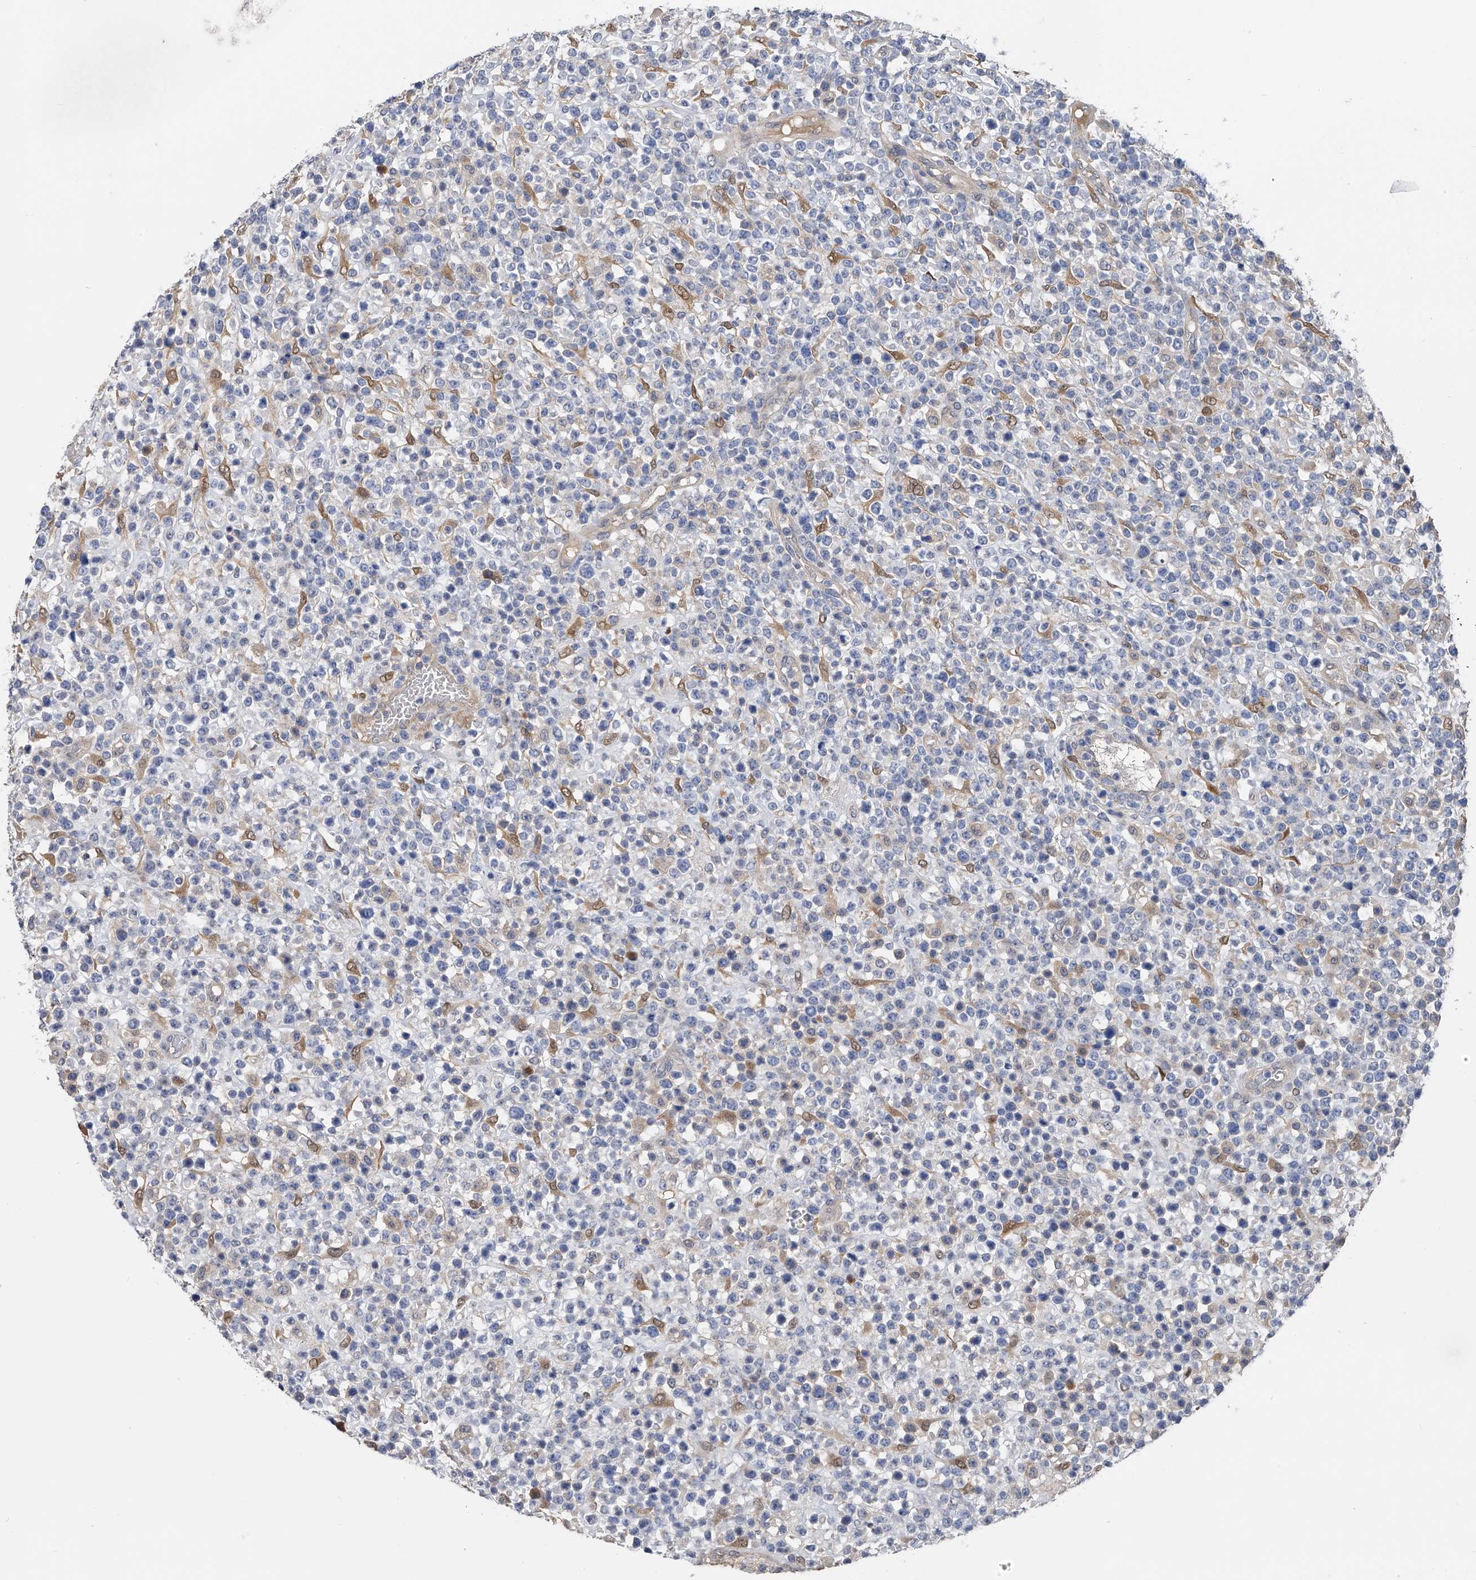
{"staining": {"intensity": "negative", "quantity": "none", "location": "none"}, "tissue": "lymphoma", "cell_type": "Tumor cells", "image_type": "cancer", "snomed": [{"axis": "morphology", "description": "Malignant lymphoma, non-Hodgkin's type, High grade"}, {"axis": "topography", "description": "Colon"}], "caption": "Tumor cells show no significant protein positivity in lymphoma.", "gene": "PGM3", "patient": {"sex": "female", "age": 53}}